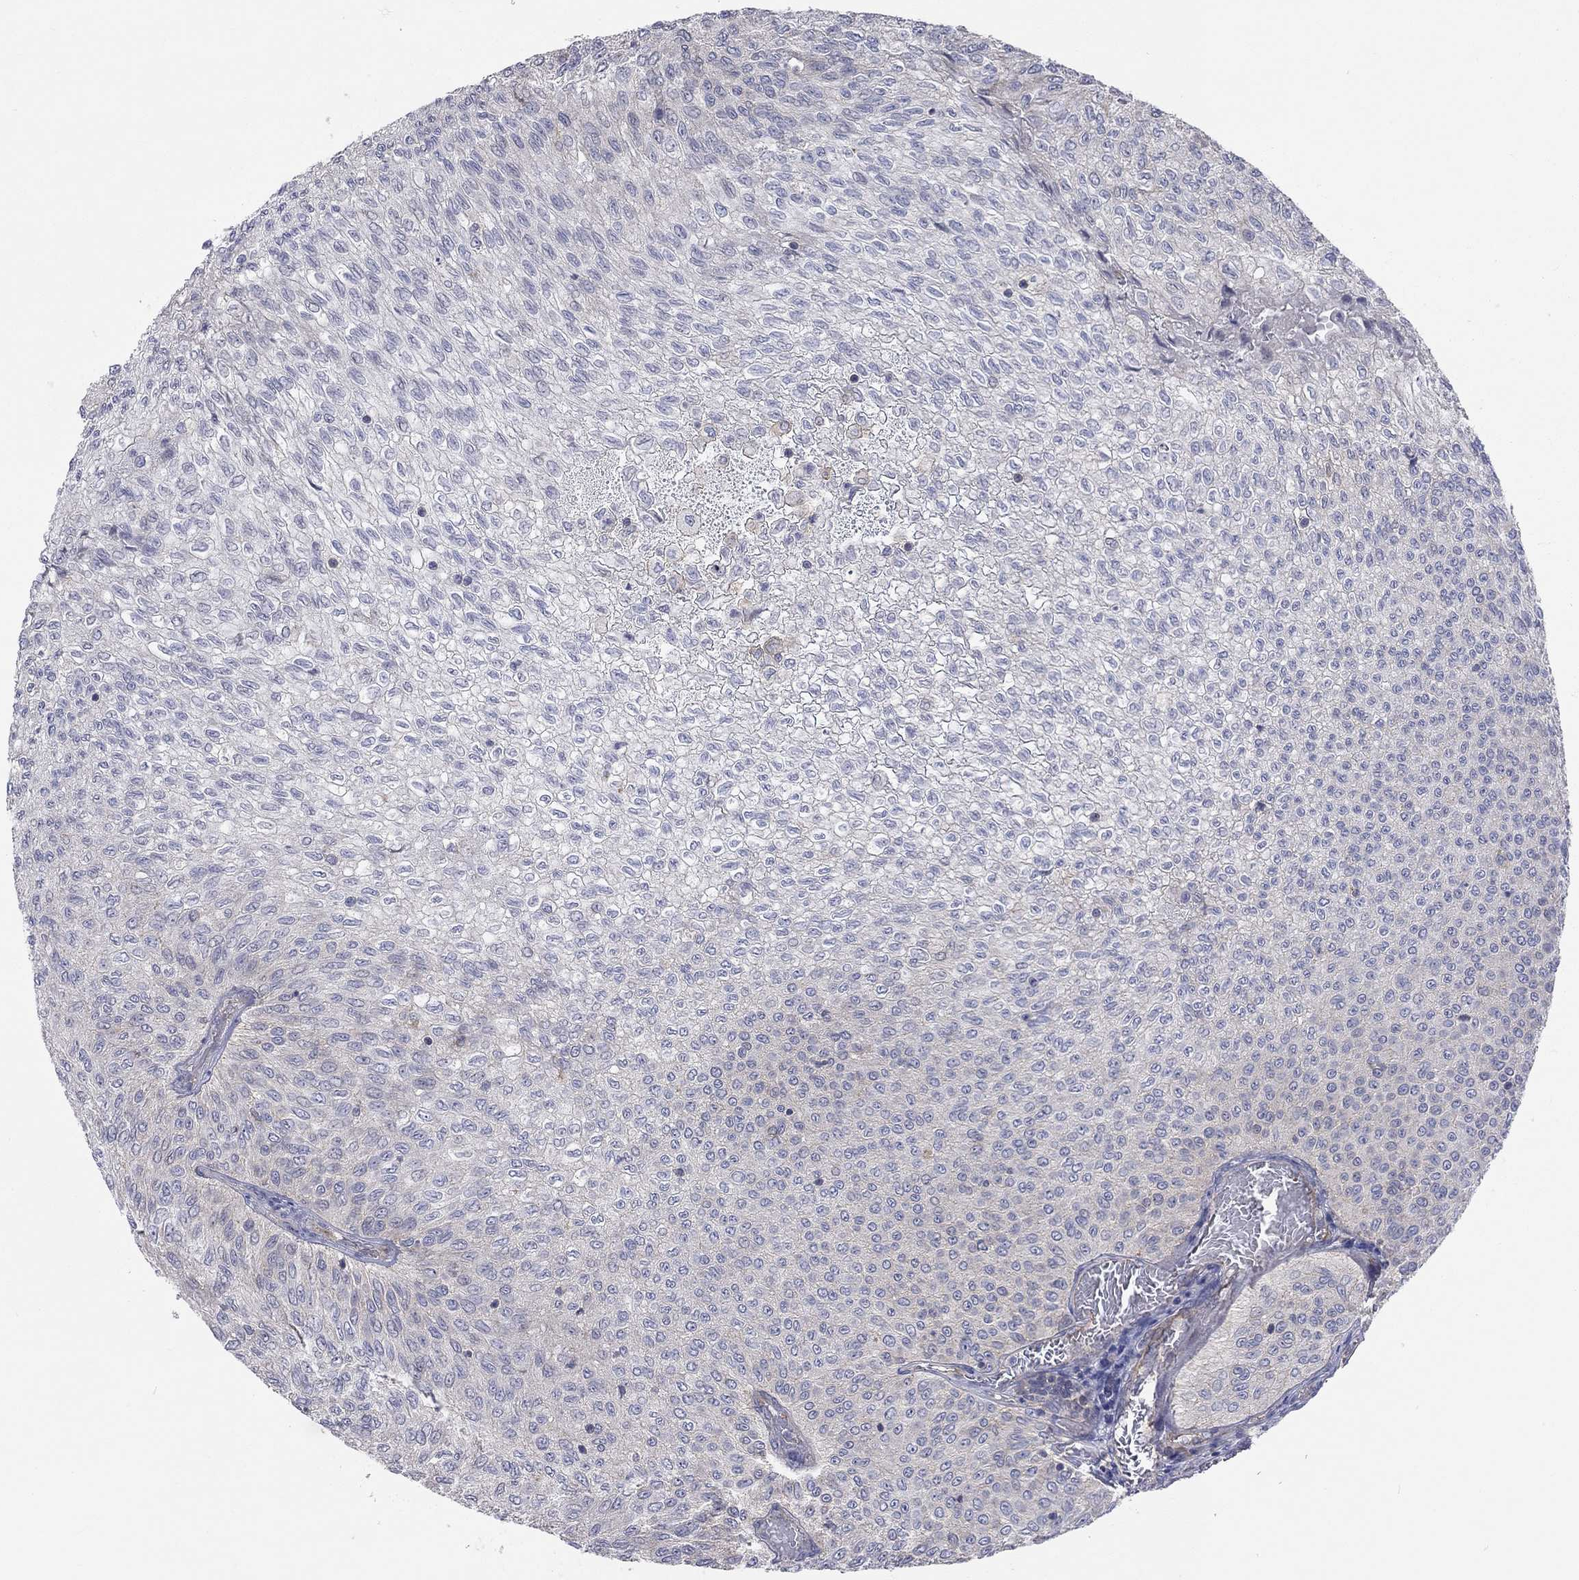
{"staining": {"intensity": "negative", "quantity": "none", "location": "none"}, "tissue": "urothelial cancer", "cell_type": "Tumor cells", "image_type": "cancer", "snomed": [{"axis": "morphology", "description": "Urothelial carcinoma, Low grade"}, {"axis": "topography", "description": "Urinary bladder"}], "caption": "An IHC histopathology image of low-grade urothelial carcinoma is shown. There is no staining in tumor cells of low-grade urothelial carcinoma. (Immunohistochemistry, brightfield microscopy, high magnification).", "gene": "PCDHGA10", "patient": {"sex": "male", "age": 78}}